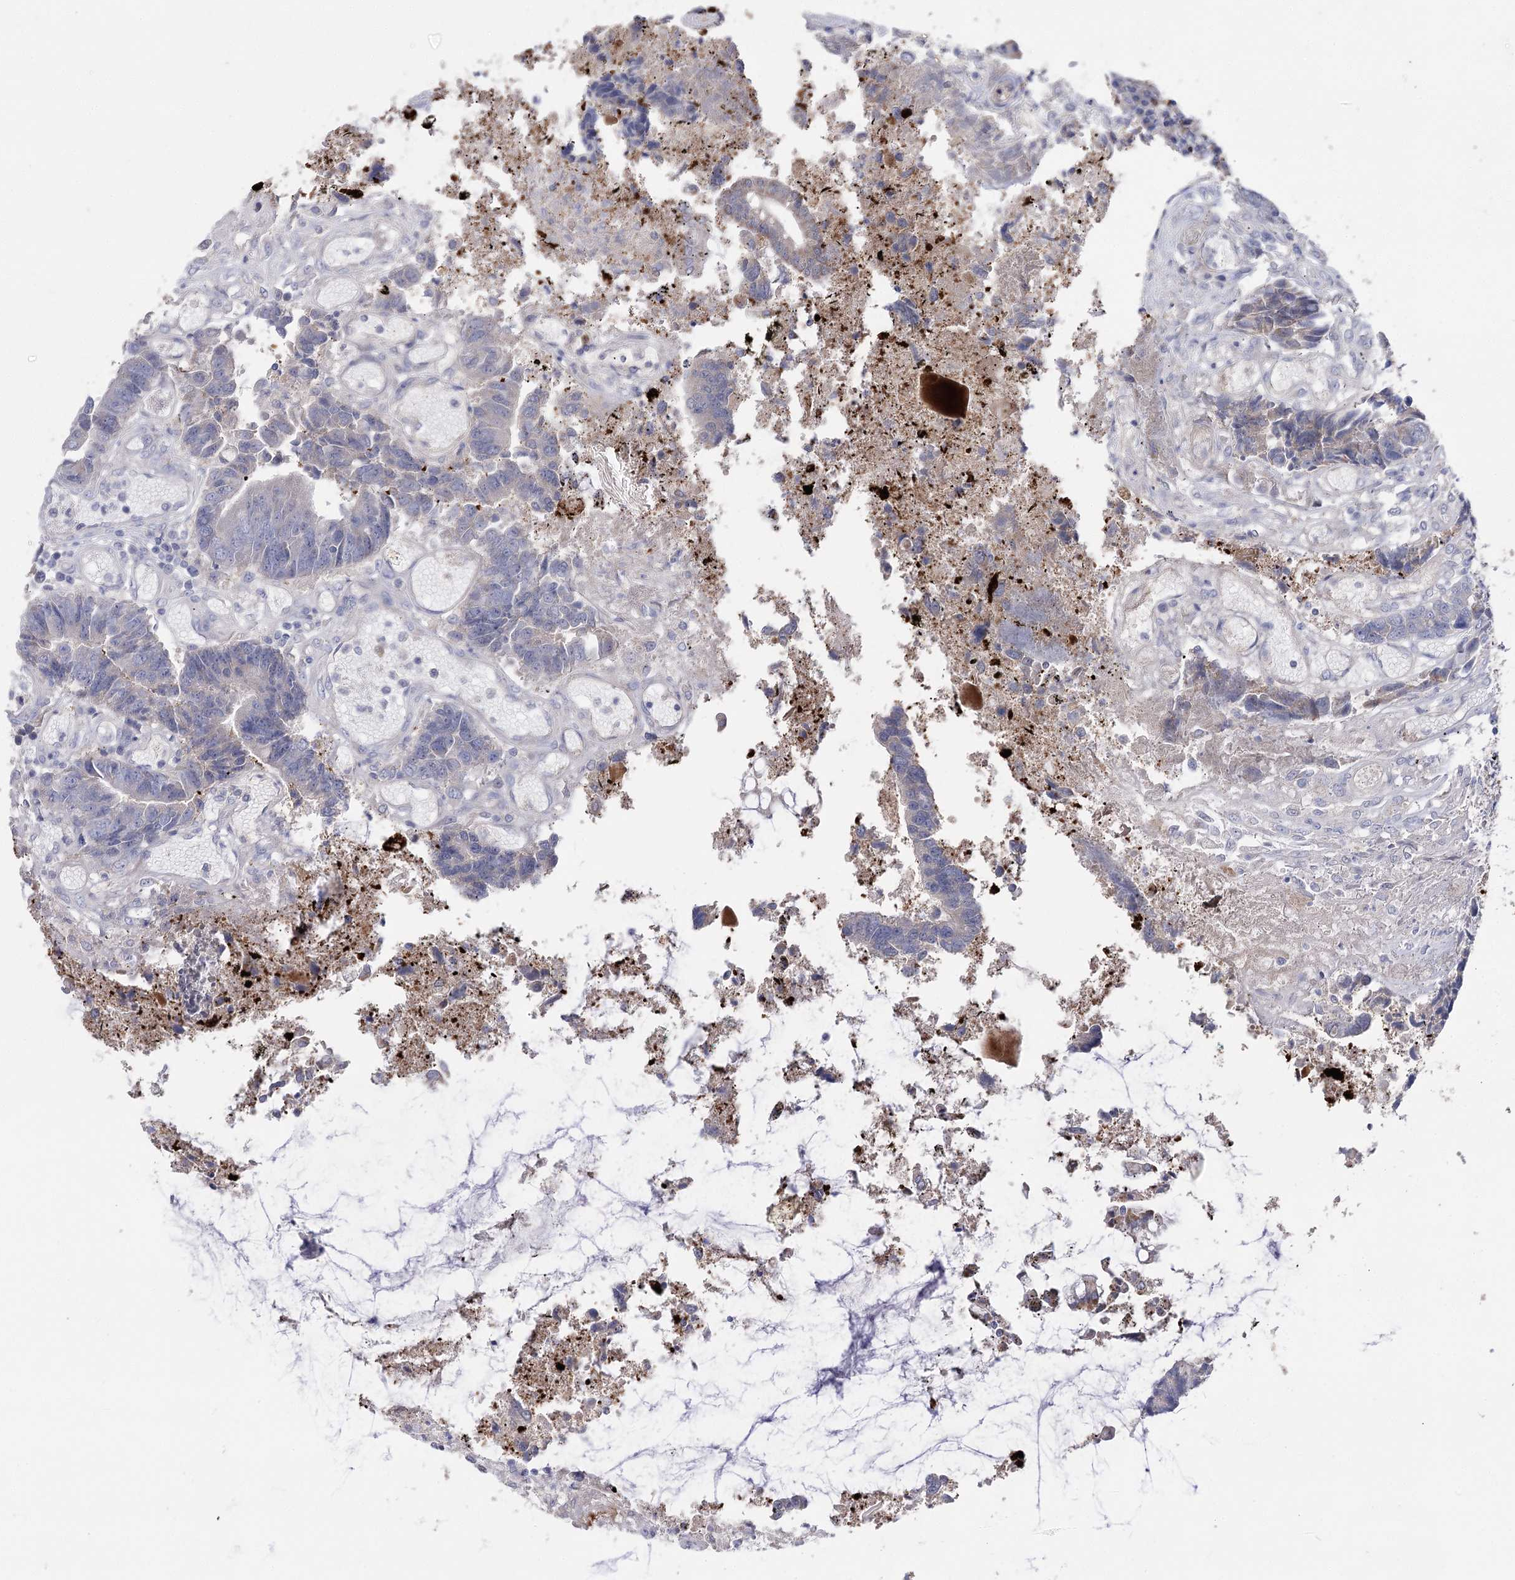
{"staining": {"intensity": "negative", "quantity": "none", "location": "none"}, "tissue": "colorectal cancer", "cell_type": "Tumor cells", "image_type": "cancer", "snomed": [{"axis": "morphology", "description": "Adenocarcinoma, NOS"}, {"axis": "topography", "description": "Rectum"}], "caption": "Tumor cells are negative for protein expression in human colorectal cancer.", "gene": "NRAP", "patient": {"sex": "male", "age": 84}}